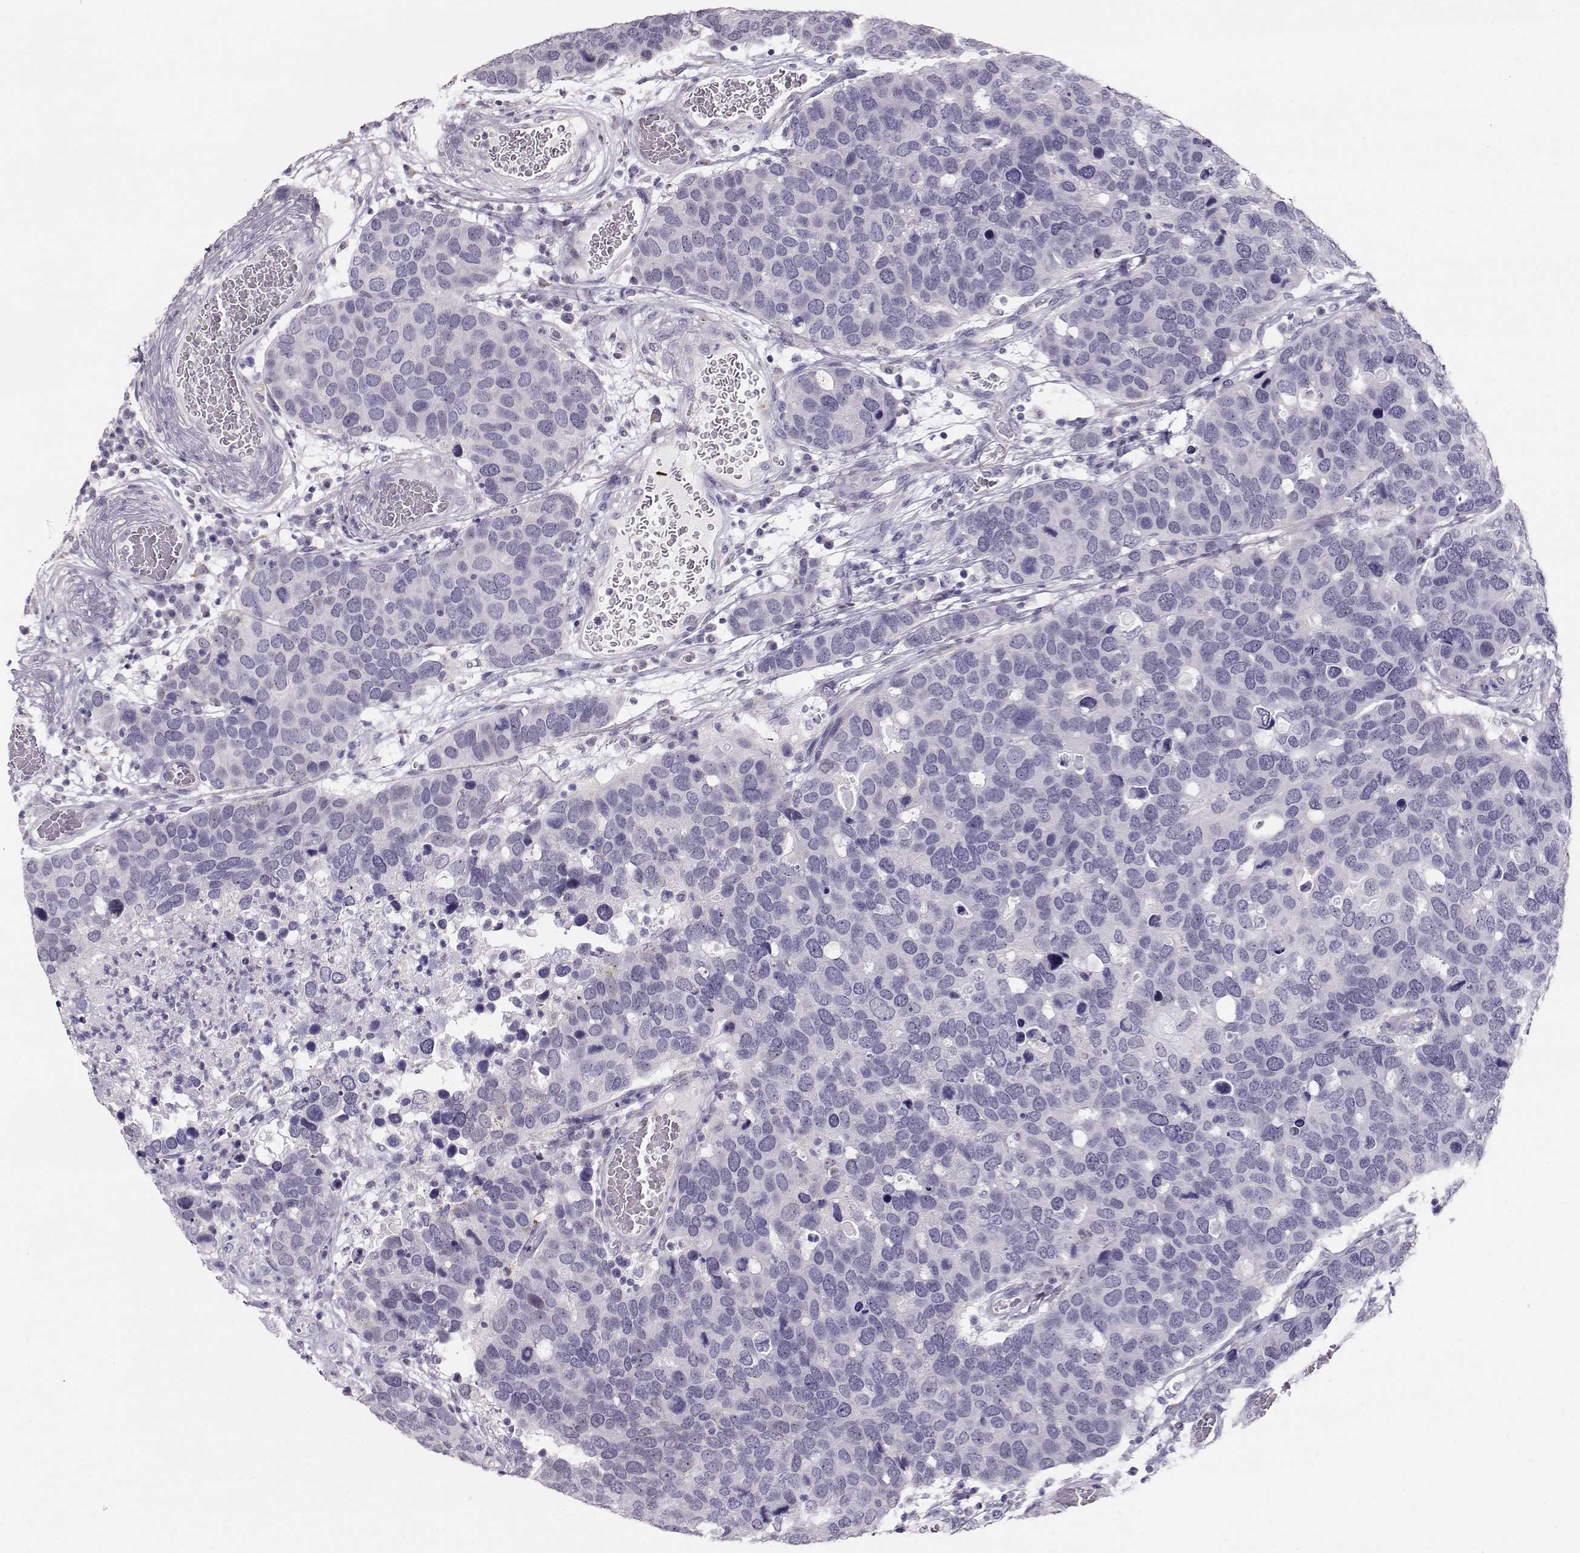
{"staining": {"intensity": "negative", "quantity": "none", "location": "none"}, "tissue": "breast cancer", "cell_type": "Tumor cells", "image_type": "cancer", "snomed": [{"axis": "morphology", "description": "Duct carcinoma"}, {"axis": "topography", "description": "Breast"}], "caption": "There is no significant expression in tumor cells of breast intraductal carcinoma.", "gene": "RBM44", "patient": {"sex": "female", "age": 83}}